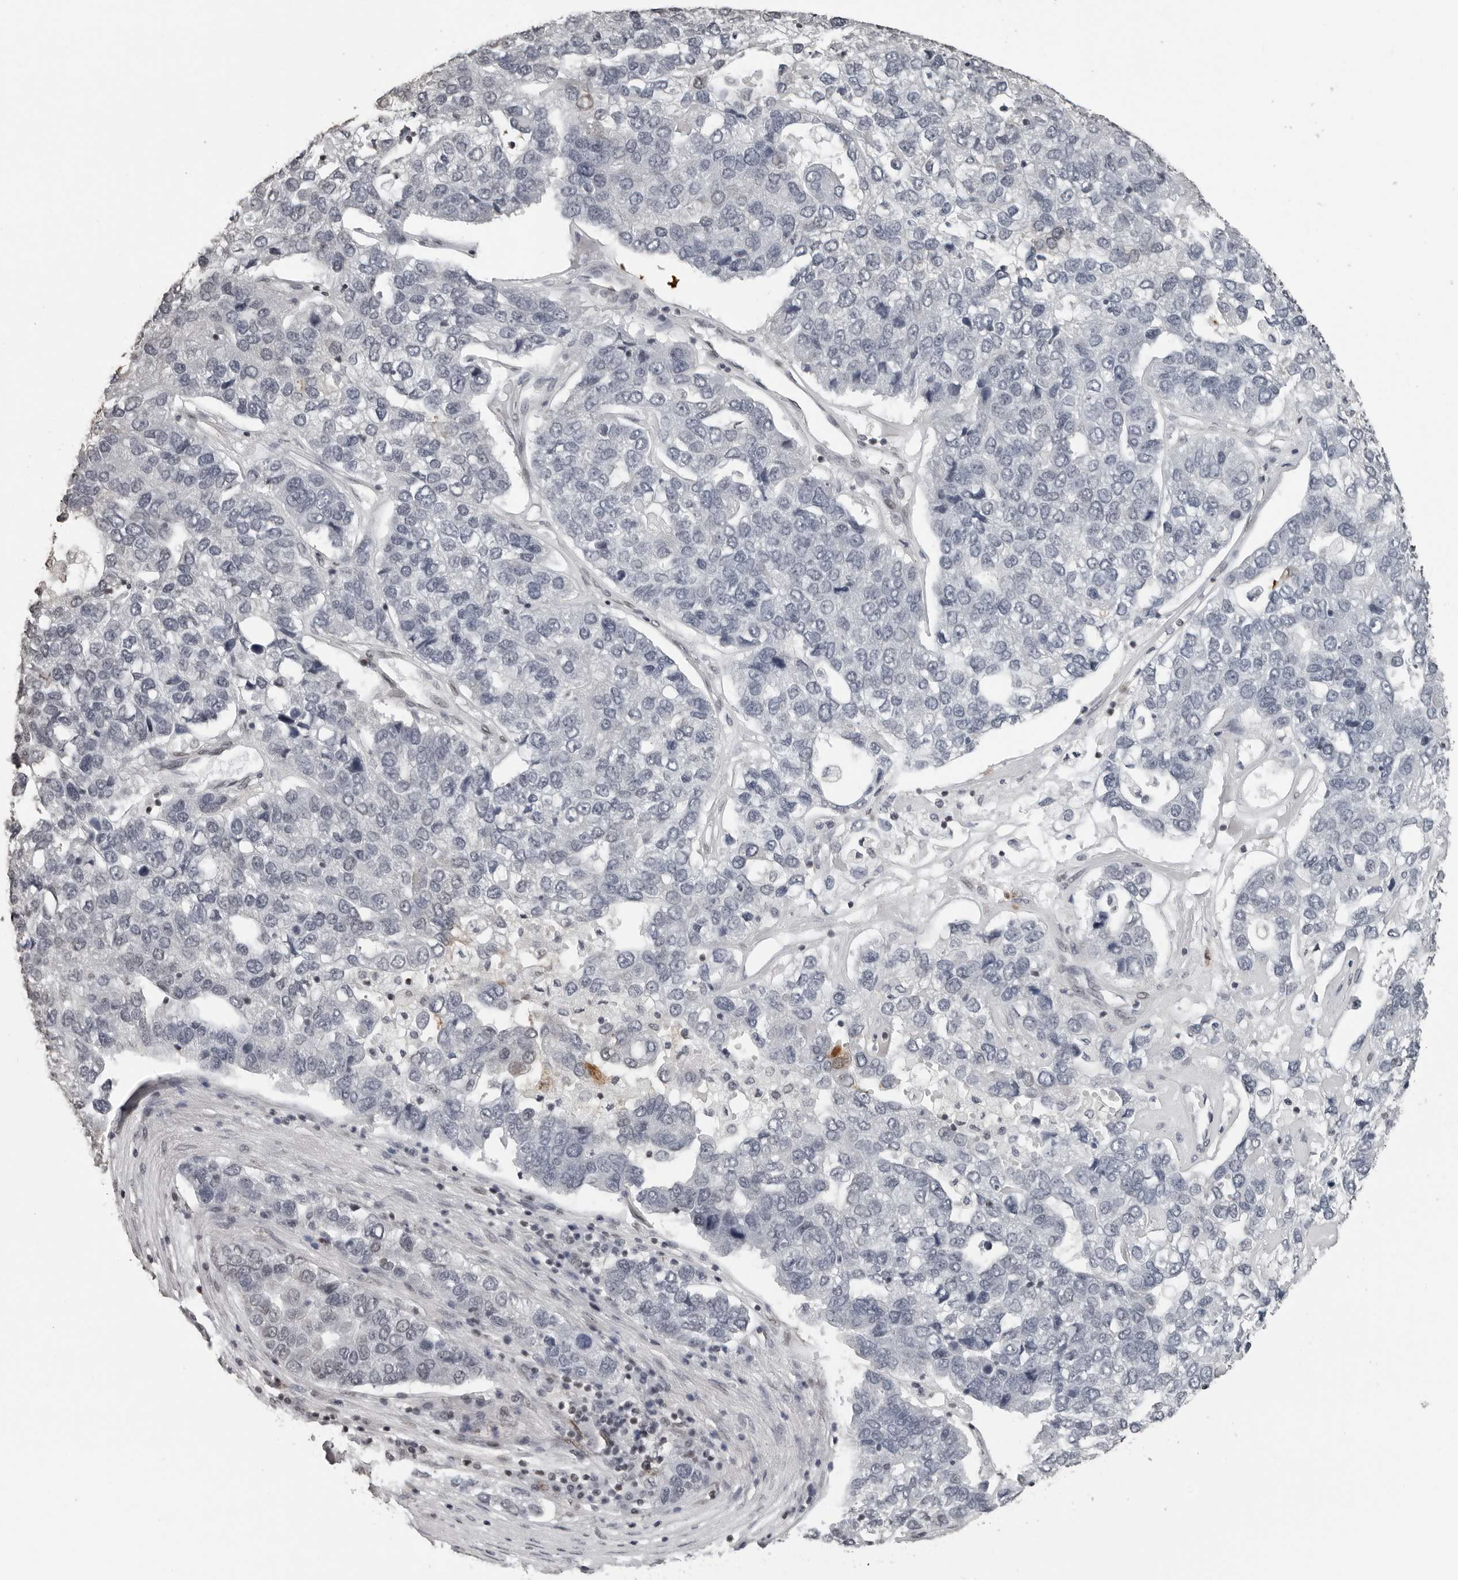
{"staining": {"intensity": "negative", "quantity": "none", "location": "none"}, "tissue": "pancreatic cancer", "cell_type": "Tumor cells", "image_type": "cancer", "snomed": [{"axis": "morphology", "description": "Adenocarcinoma, NOS"}, {"axis": "topography", "description": "Pancreas"}], "caption": "Immunohistochemical staining of human pancreatic adenocarcinoma exhibits no significant positivity in tumor cells.", "gene": "ORC1", "patient": {"sex": "female", "age": 61}}